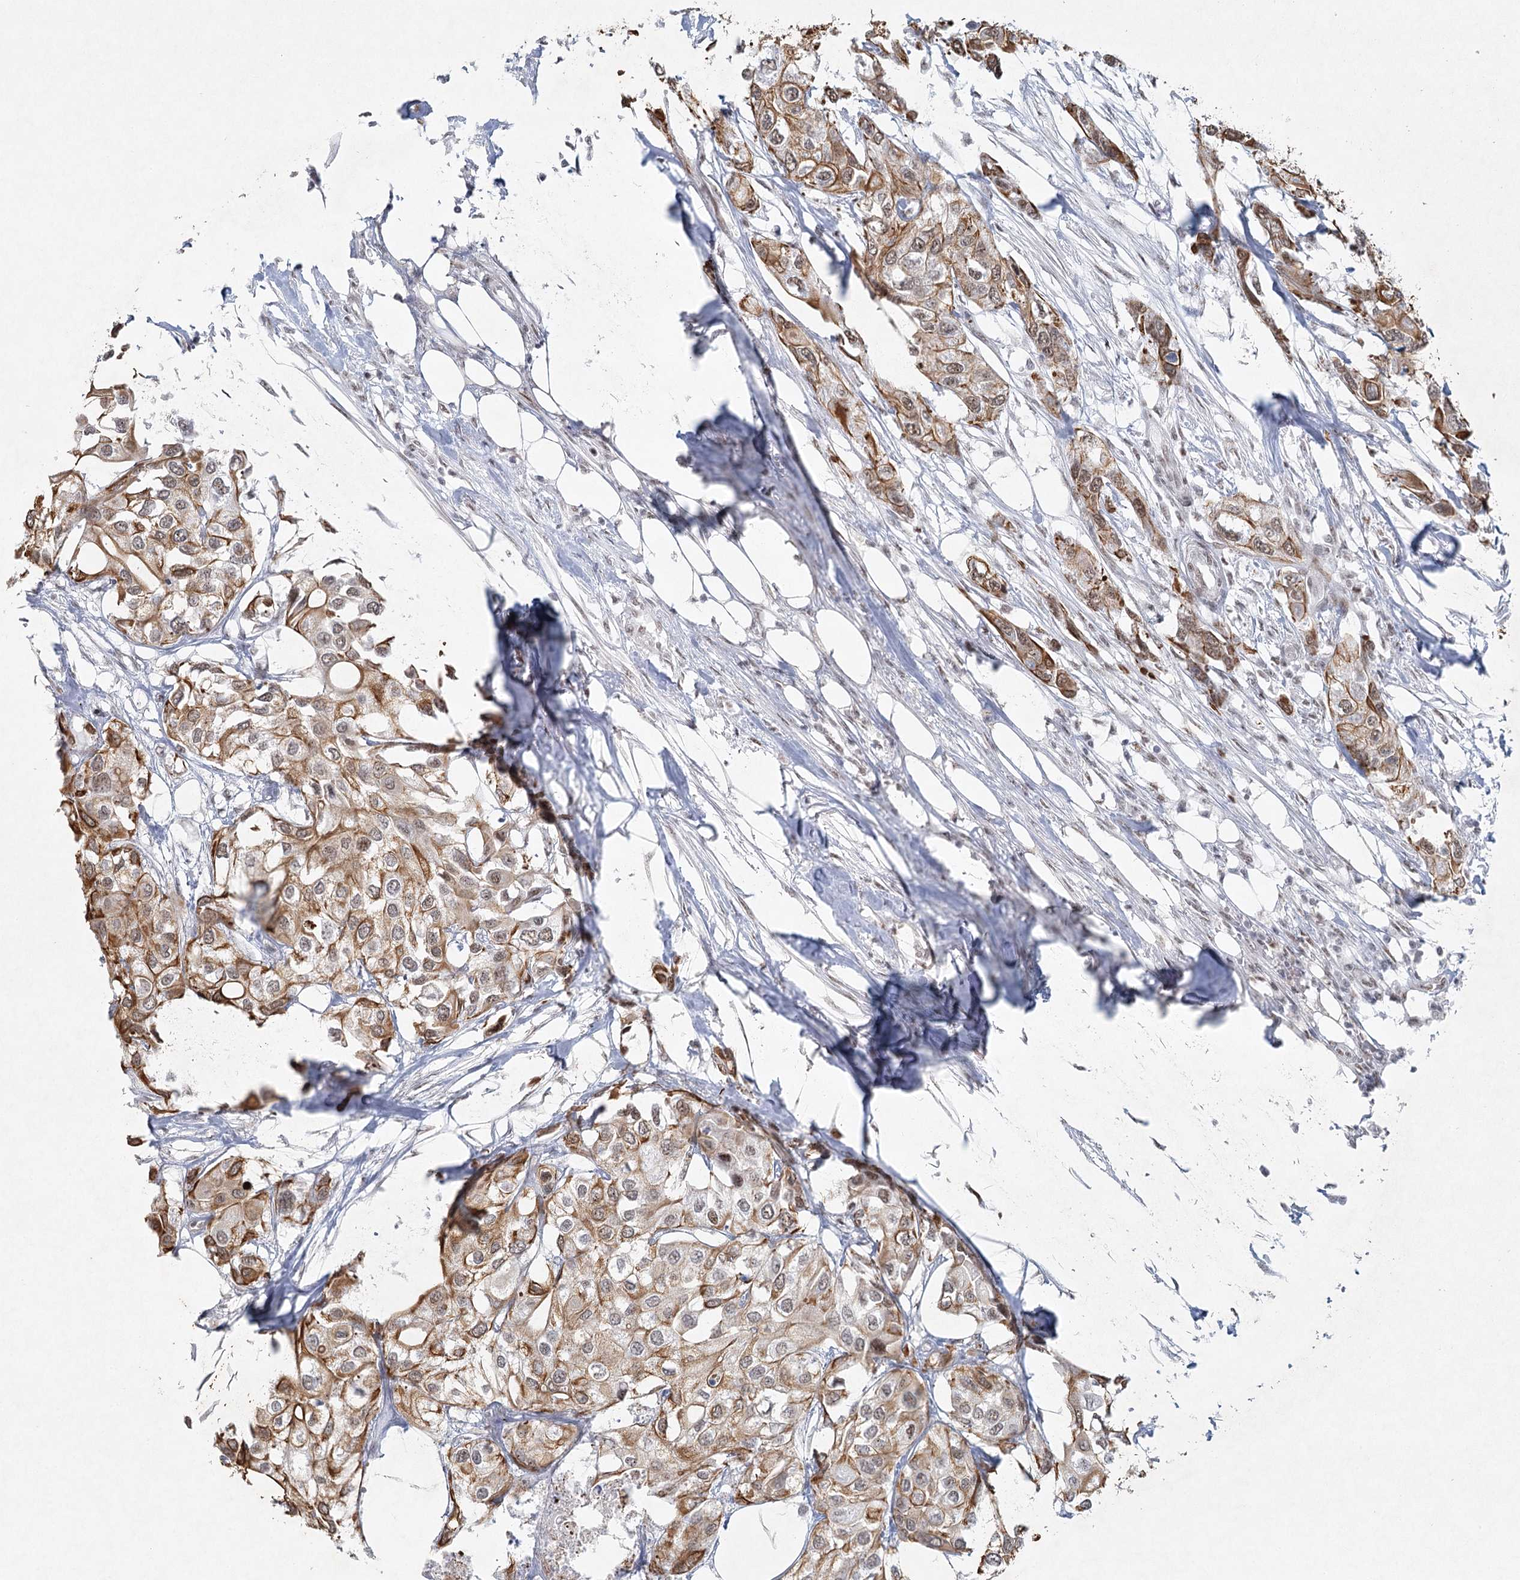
{"staining": {"intensity": "moderate", "quantity": ">75%", "location": "cytoplasmic/membranous"}, "tissue": "urothelial cancer", "cell_type": "Tumor cells", "image_type": "cancer", "snomed": [{"axis": "morphology", "description": "Urothelial carcinoma, High grade"}, {"axis": "topography", "description": "Urinary bladder"}], "caption": "Brown immunohistochemical staining in human urothelial cancer exhibits moderate cytoplasmic/membranous positivity in about >75% of tumor cells.", "gene": "U2SURP", "patient": {"sex": "male", "age": 64}}